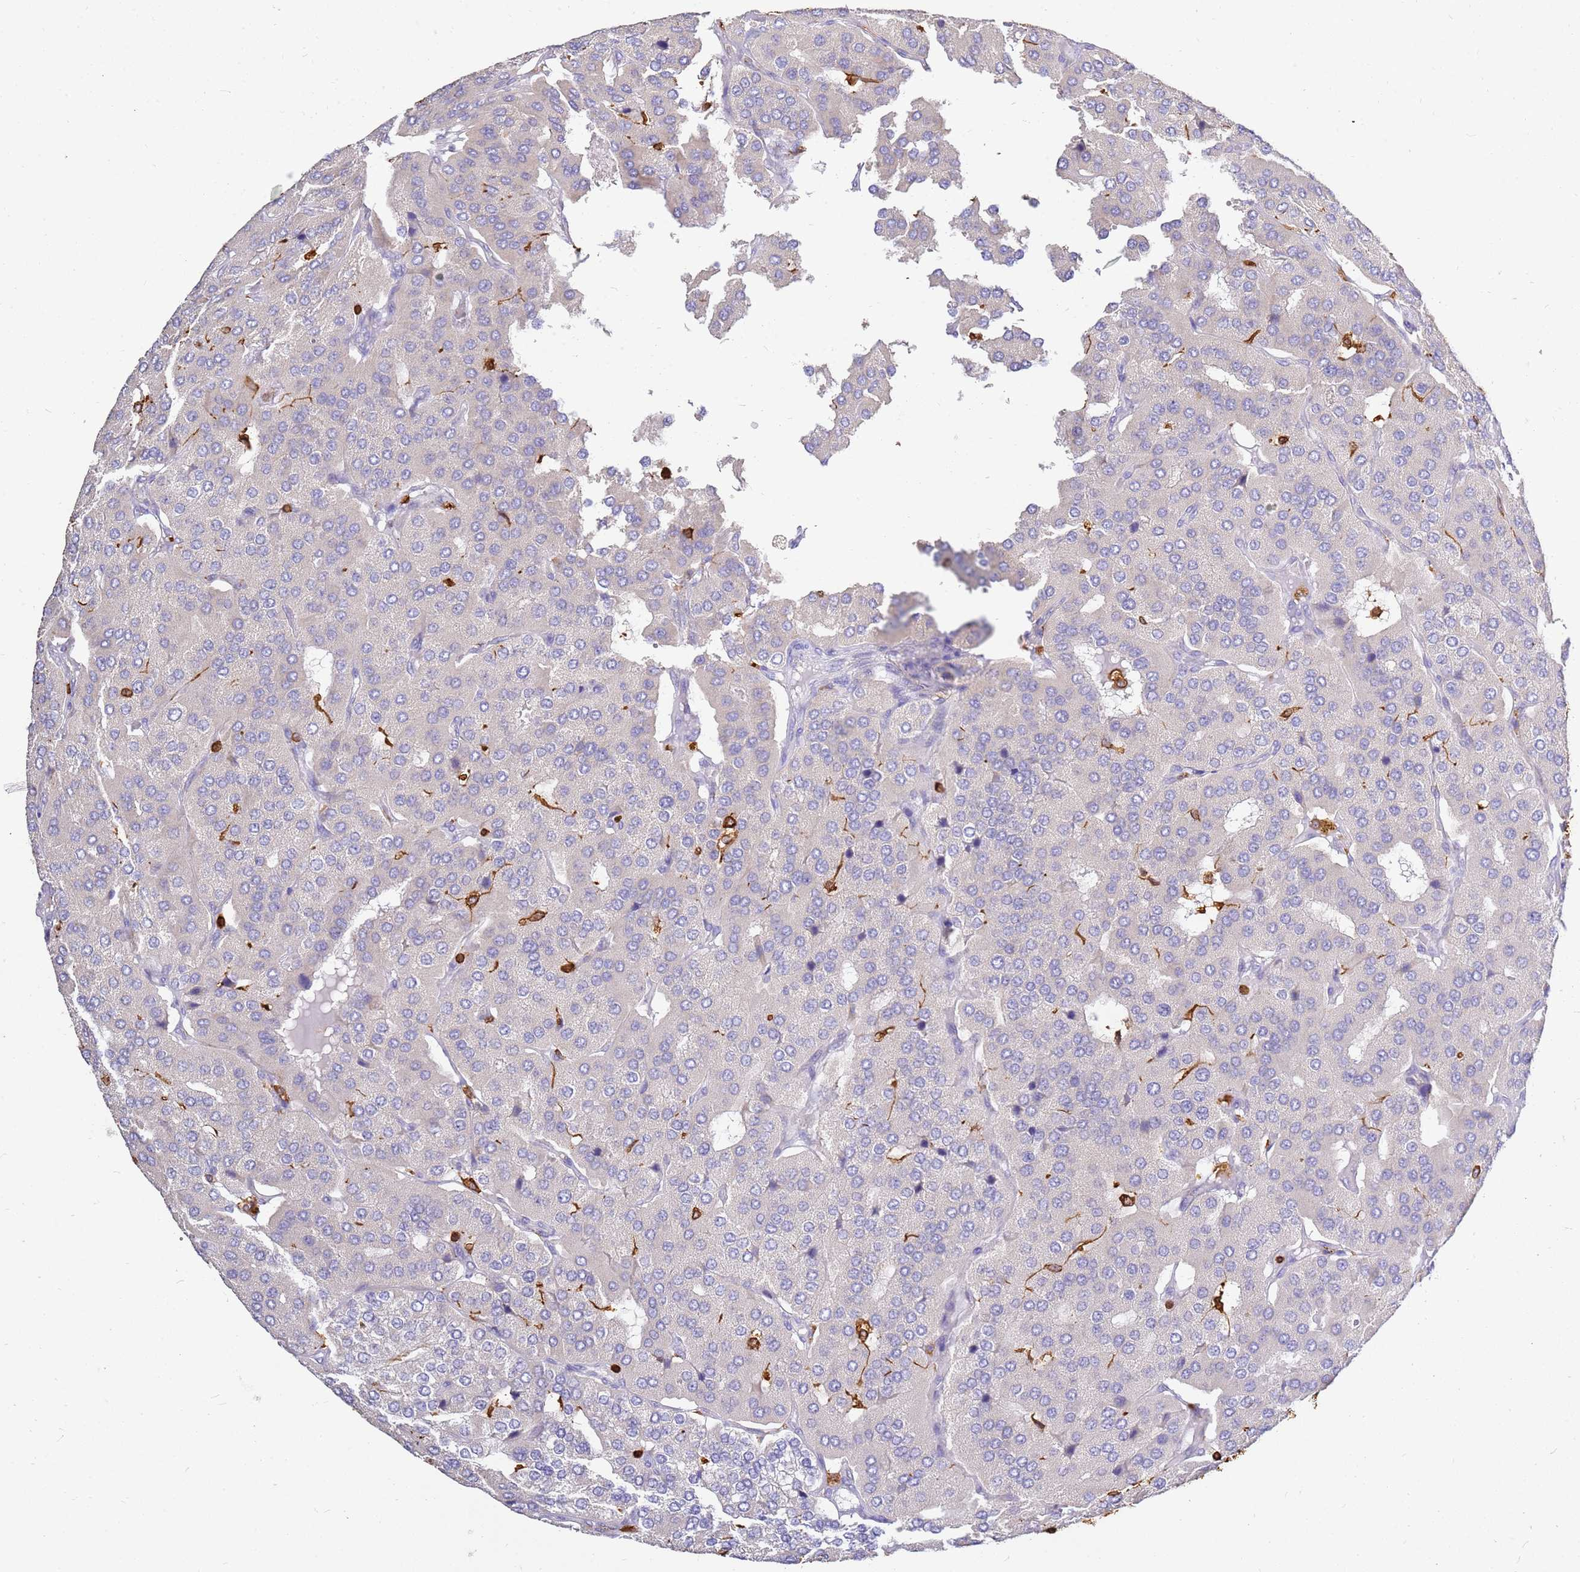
{"staining": {"intensity": "negative", "quantity": "none", "location": "none"}, "tissue": "parathyroid gland", "cell_type": "Glandular cells", "image_type": "normal", "snomed": [{"axis": "morphology", "description": "Normal tissue, NOS"}, {"axis": "morphology", "description": "Adenoma, NOS"}, {"axis": "topography", "description": "Parathyroid gland"}], "caption": "The micrograph shows no staining of glandular cells in normal parathyroid gland.", "gene": "CORO1A", "patient": {"sex": "female", "age": 86}}